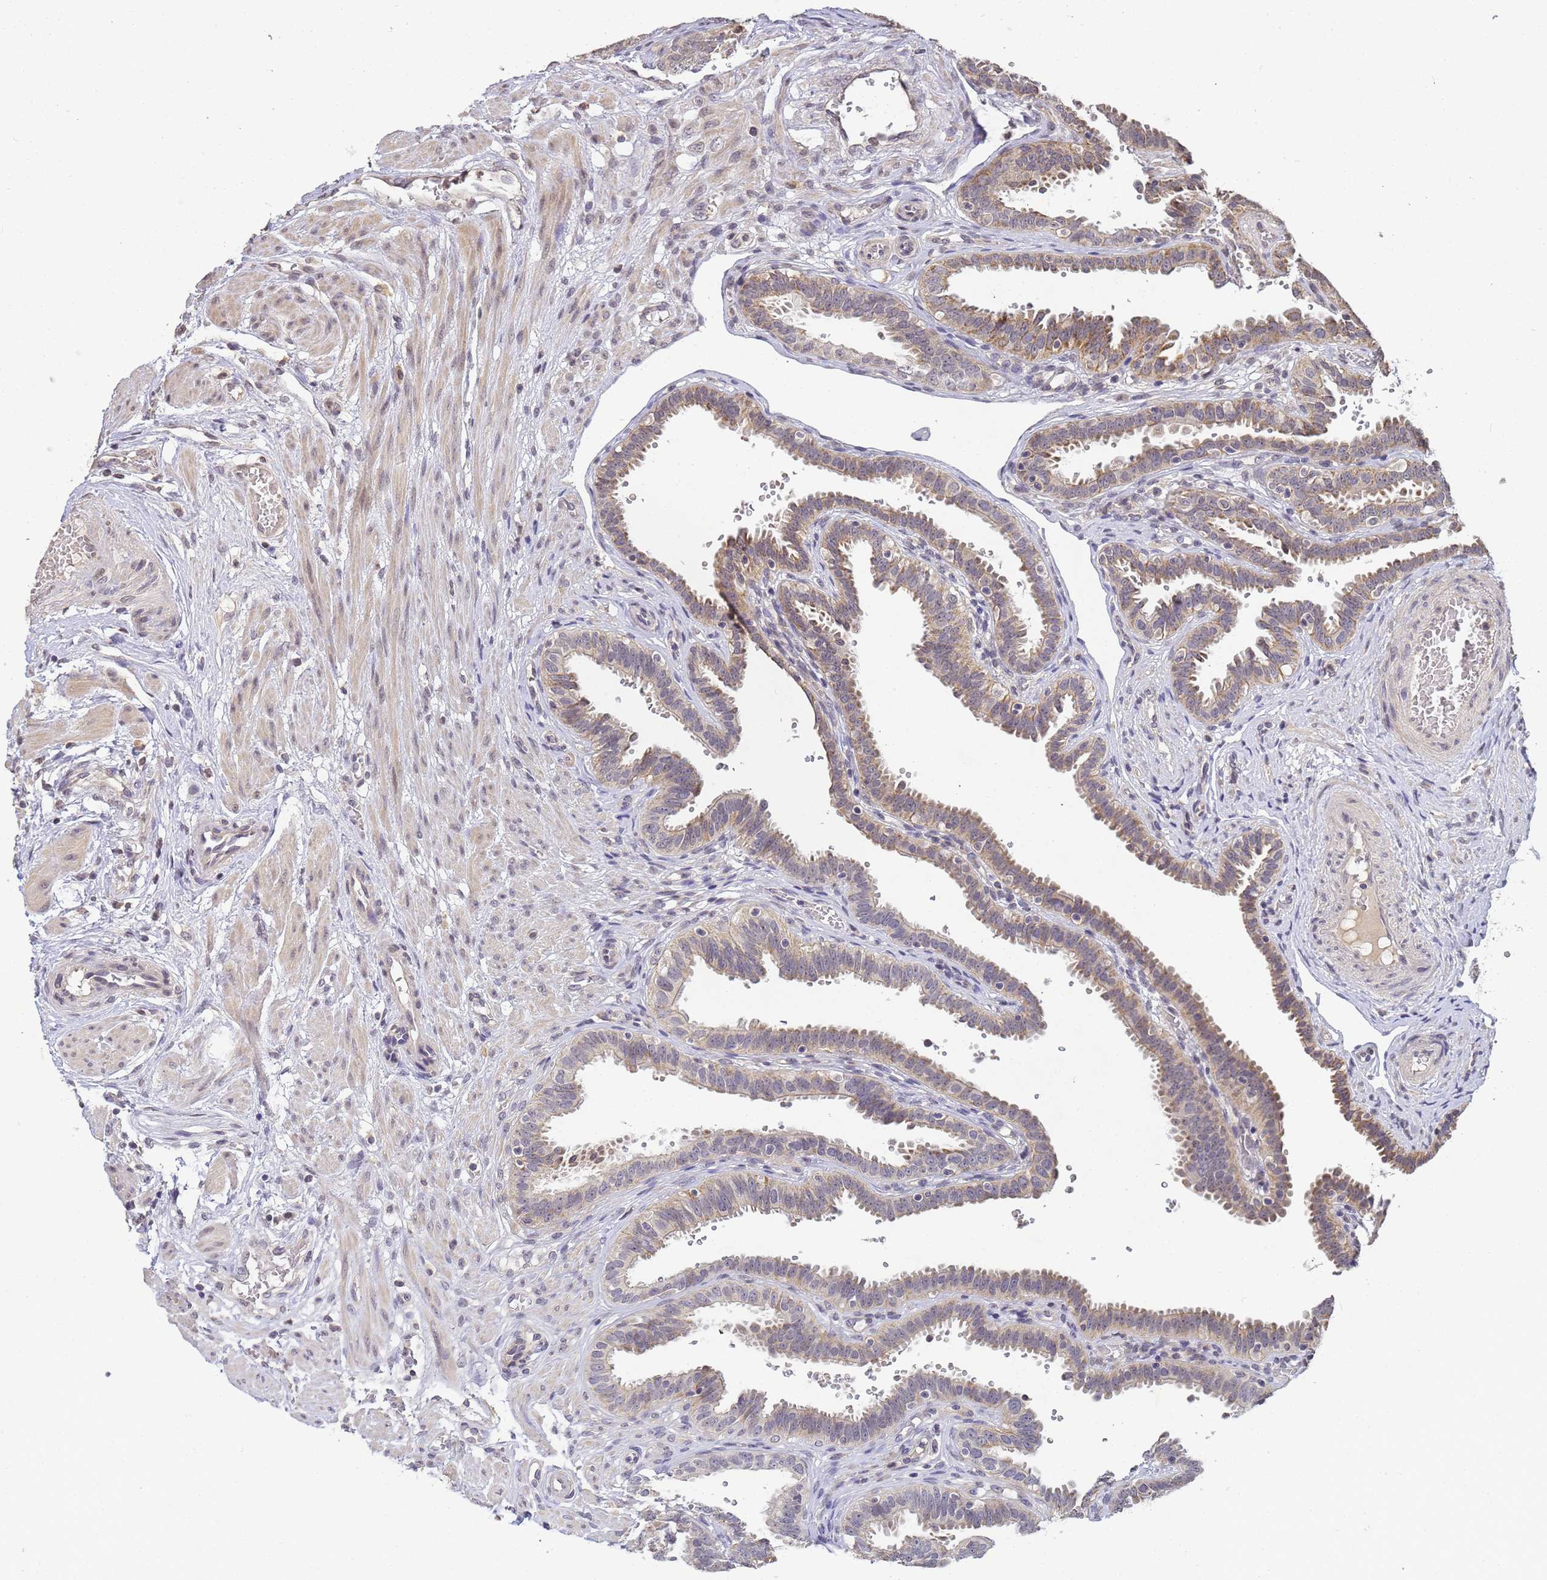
{"staining": {"intensity": "weak", "quantity": "25%-75%", "location": "cytoplasmic/membranous,nuclear"}, "tissue": "fallopian tube", "cell_type": "Glandular cells", "image_type": "normal", "snomed": [{"axis": "morphology", "description": "Normal tissue, NOS"}, {"axis": "topography", "description": "Fallopian tube"}], "caption": "A micrograph of fallopian tube stained for a protein shows weak cytoplasmic/membranous,nuclear brown staining in glandular cells. Immunohistochemistry (ihc) stains the protein in brown and the nuclei are stained blue.", "gene": "MYL7", "patient": {"sex": "female", "age": 37}}